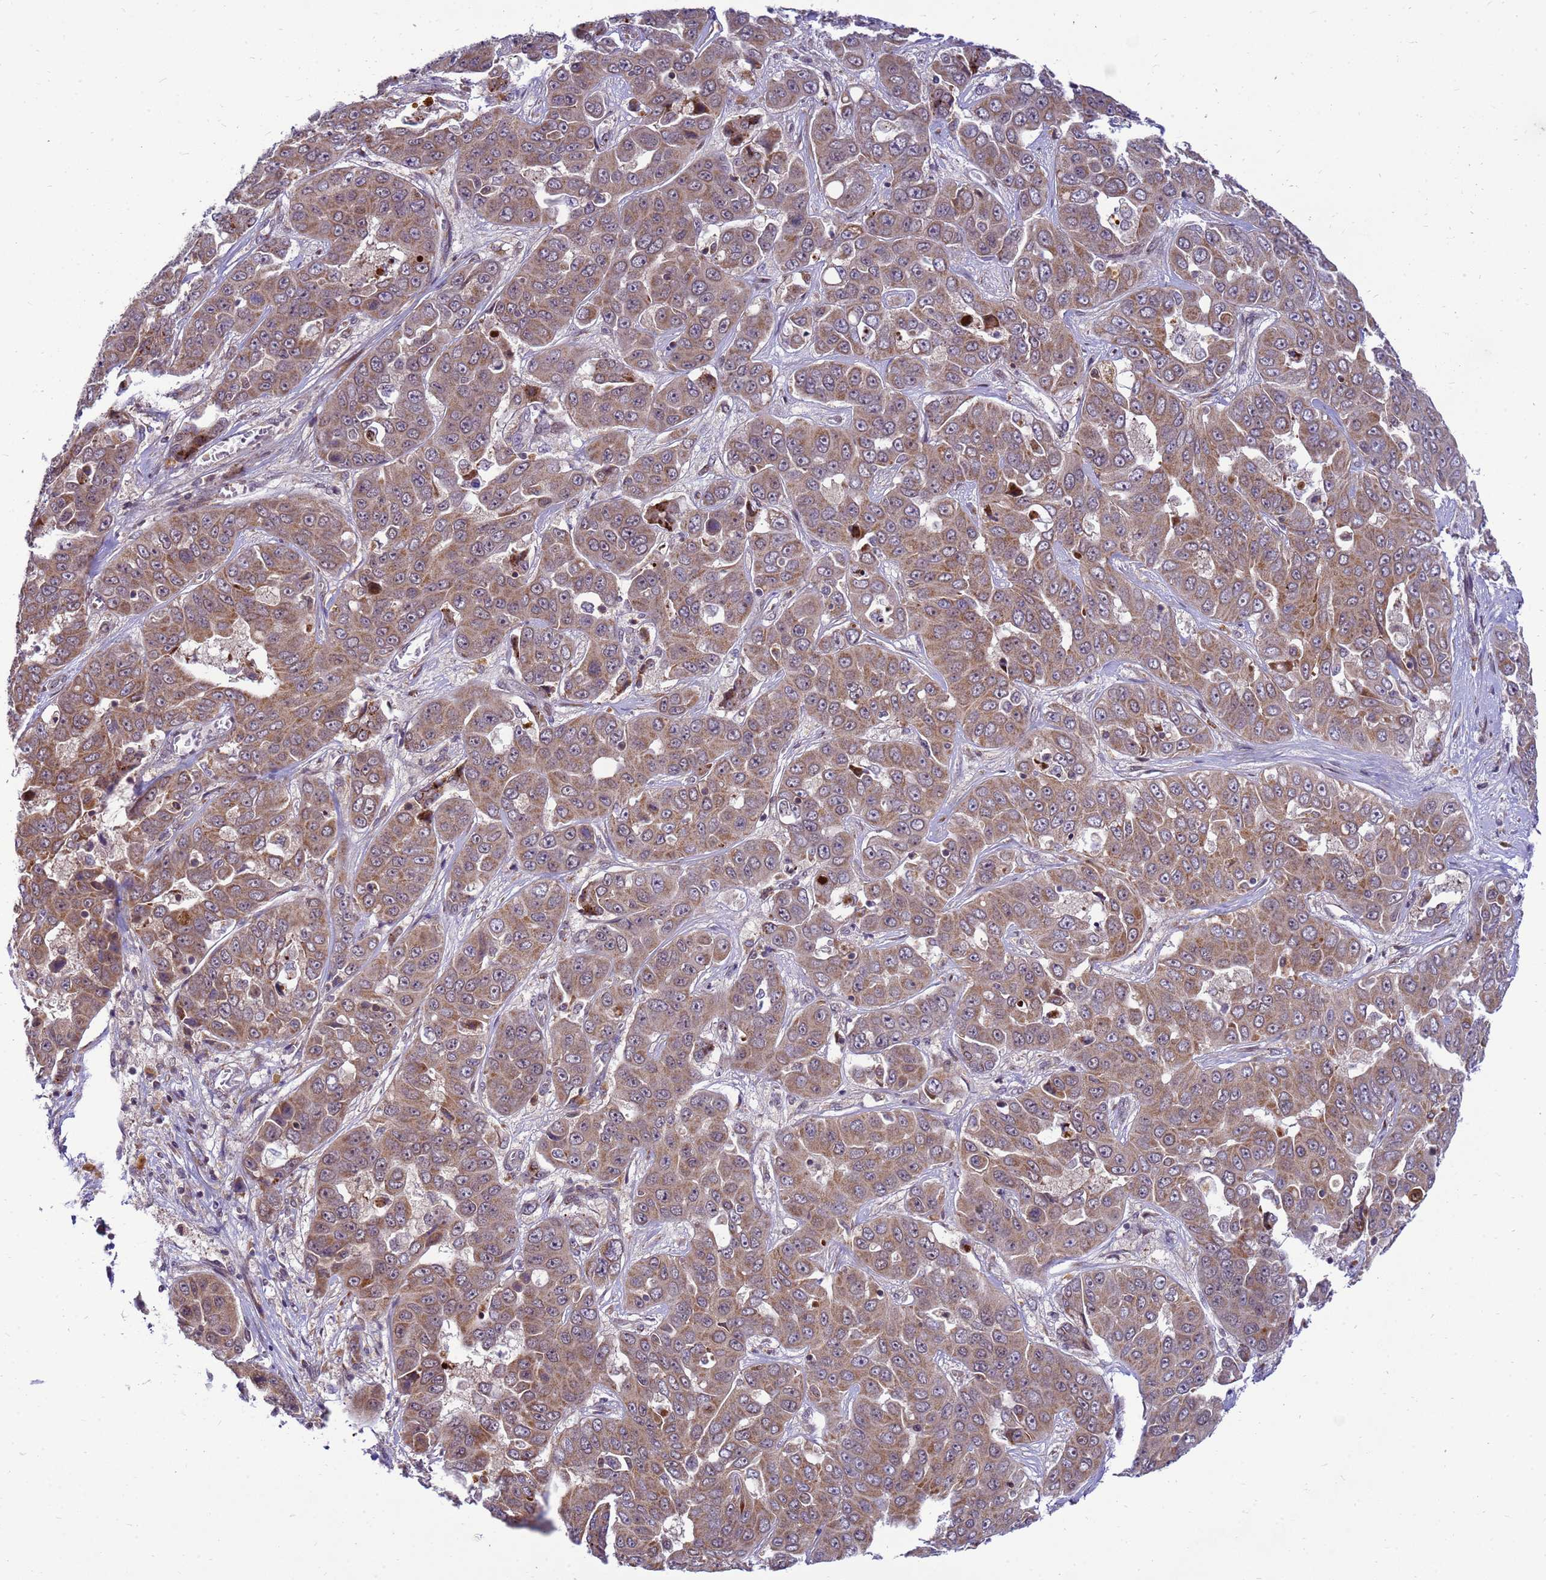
{"staining": {"intensity": "moderate", "quantity": ">75%", "location": "cytoplasmic/membranous"}, "tissue": "liver cancer", "cell_type": "Tumor cells", "image_type": "cancer", "snomed": [{"axis": "morphology", "description": "Cholangiocarcinoma"}, {"axis": "topography", "description": "Liver"}], "caption": "Brown immunohistochemical staining in human liver cancer (cholangiocarcinoma) demonstrates moderate cytoplasmic/membranous positivity in about >75% of tumor cells.", "gene": "C12orf43", "patient": {"sex": "female", "age": 52}}